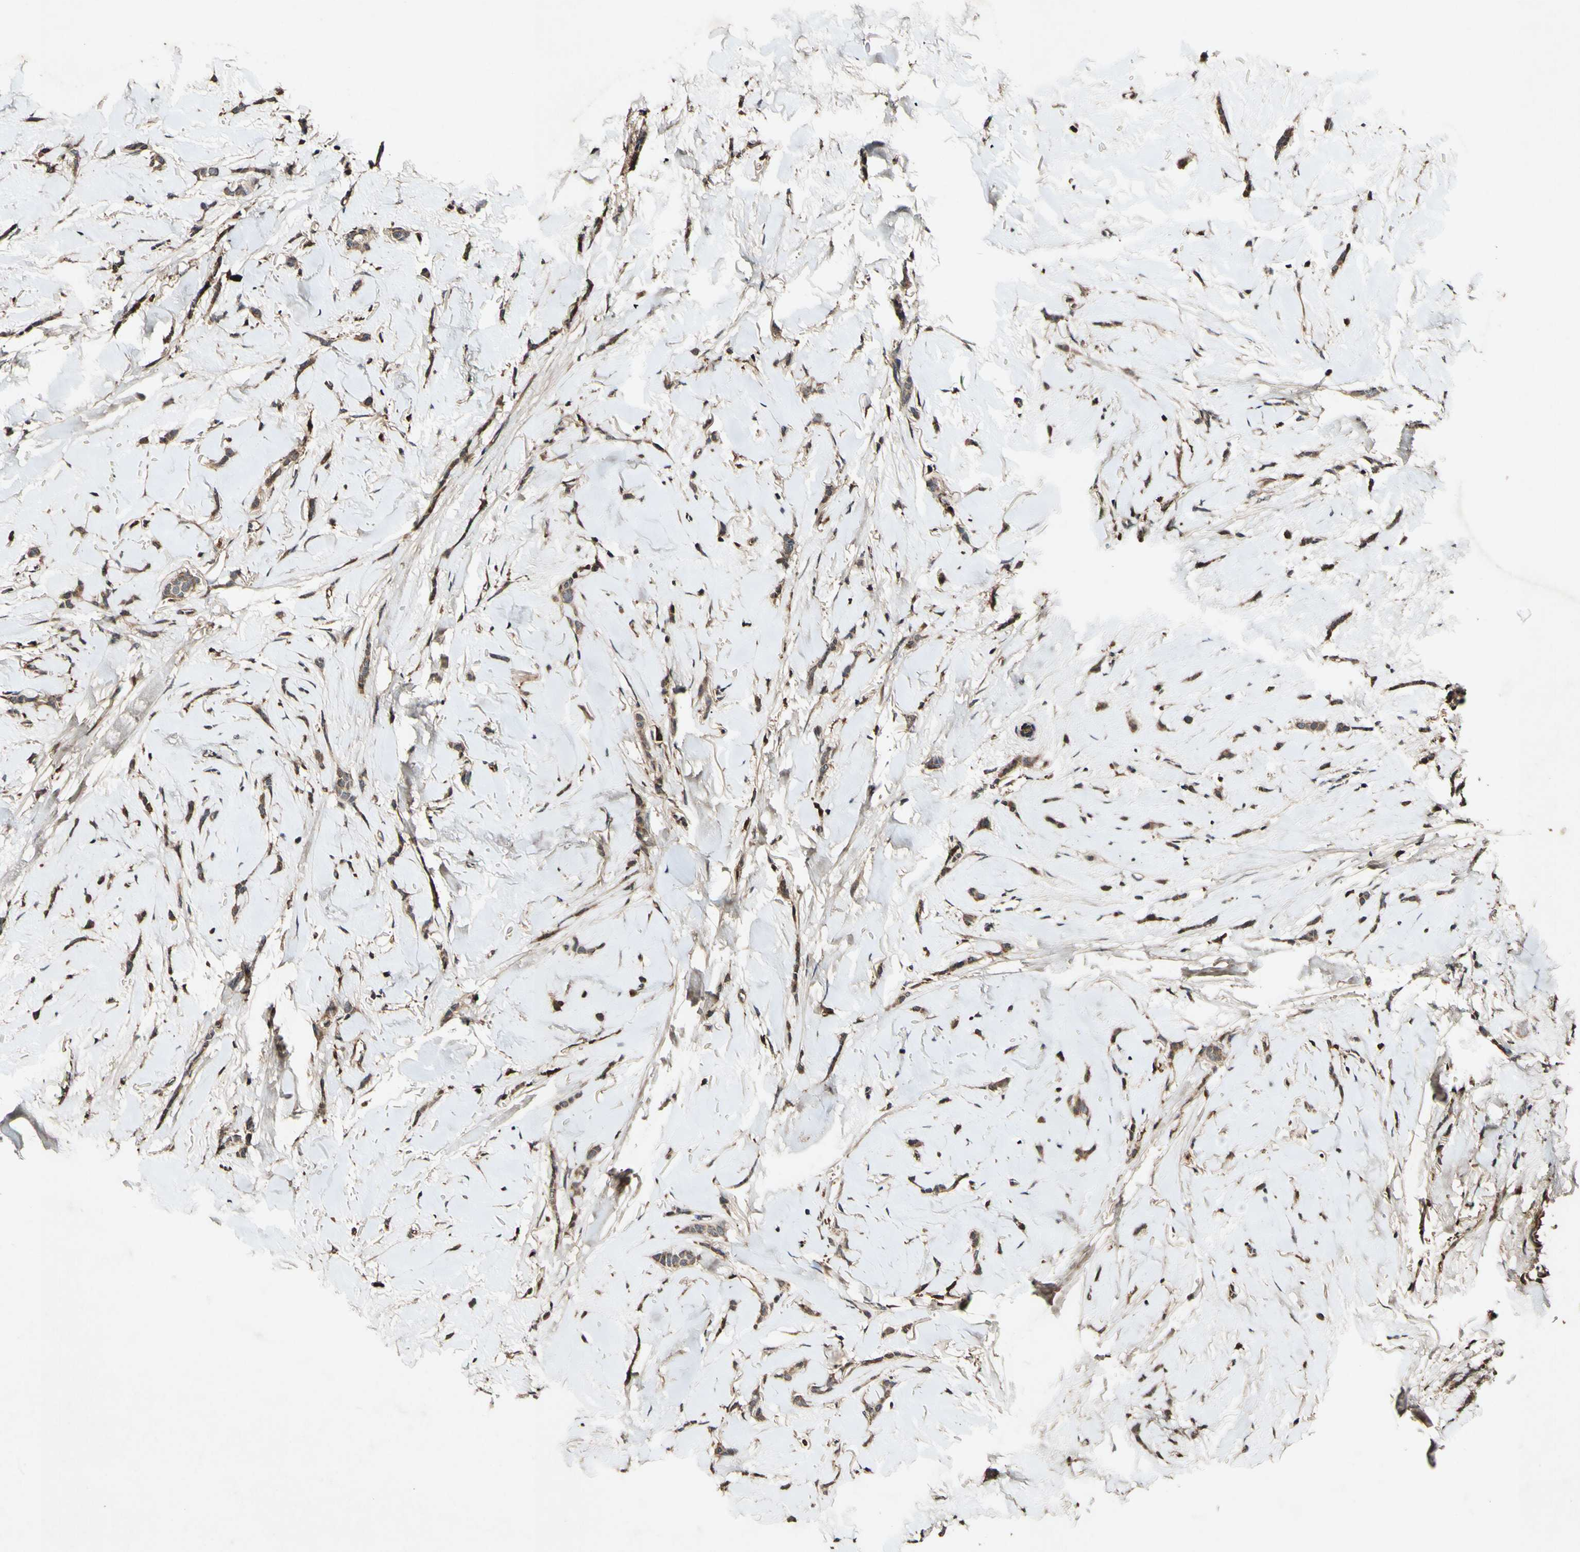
{"staining": {"intensity": "moderate", "quantity": ">75%", "location": "cytoplasmic/membranous"}, "tissue": "breast cancer", "cell_type": "Tumor cells", "image_type": "cancer", "snomed": [{"axis": "morphology", "description": "Lobular carcinoma"}, {"axis": "topography", "description": "Skin"}, {"axis": "topography", "description": "Breast"}], "caption": "A medium amount of moderate cytoplasmic/membranous expression is seen in about >75% of tumor cells in lobular carcinoma (breast) tissue.", "gene": "PLAT", "patient": {"sex": "female", "age": 46}}